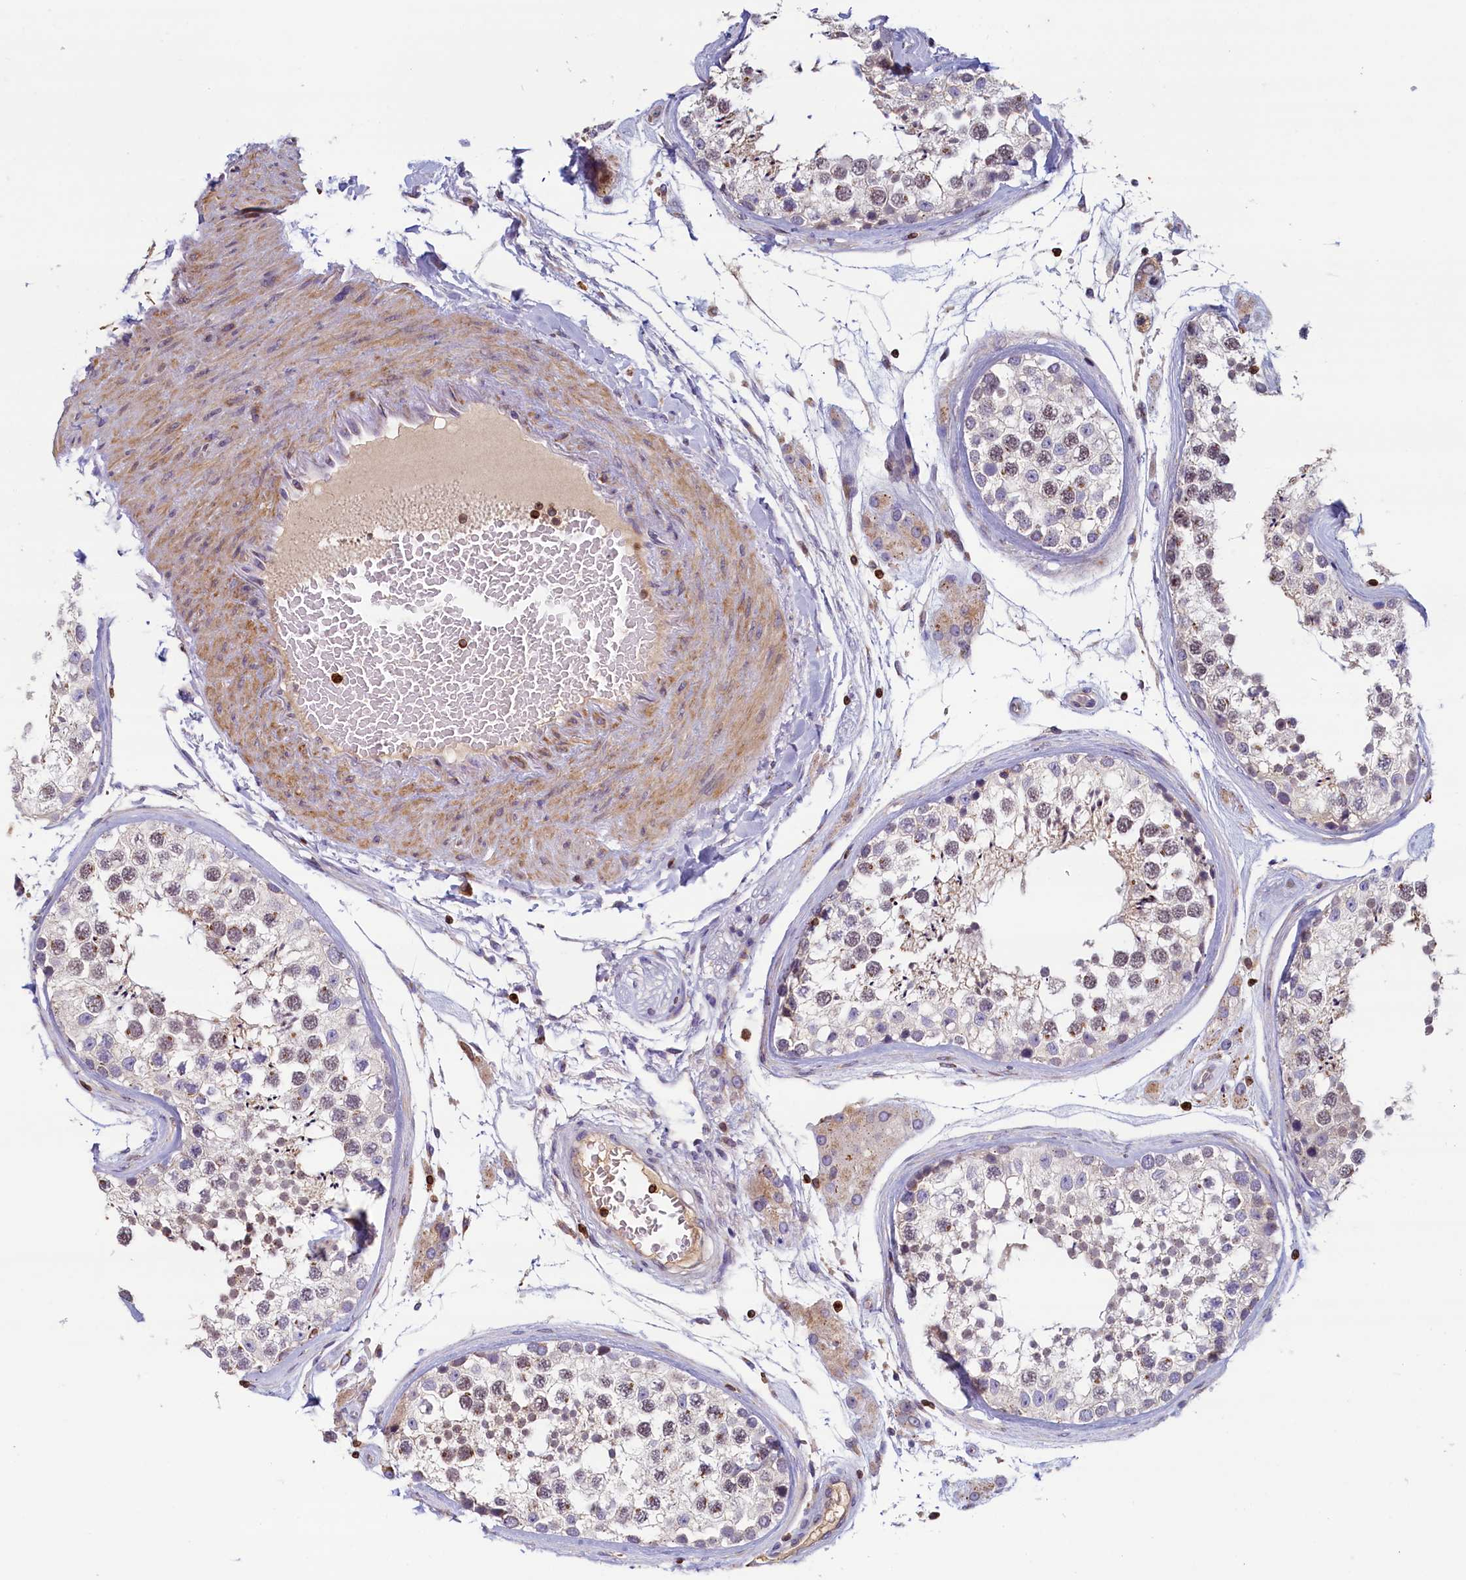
{"staining": {"intensity": "weak", "quantity": "<25%", "location": "nuclear"}, "tissue": "testis", "cell_type": "Cells in seminiferous ducts", "image_type": "normal", "snomed": [{"axis": "morphology", "description": "Normal tissue, NOS"}, {"axis": "topography", "description": "Testis"}], "caption": "Immunohistochemical staining of normal human testis reveals no significant staining in cells in seminiferous ducts. Brightfield microscopy of IHC stained with DAB (brown) and hematoxylin (blue), captured at high magnification.", "gene": "TRAF3IP3", "patient": {"sex": "male", "age": 46}}